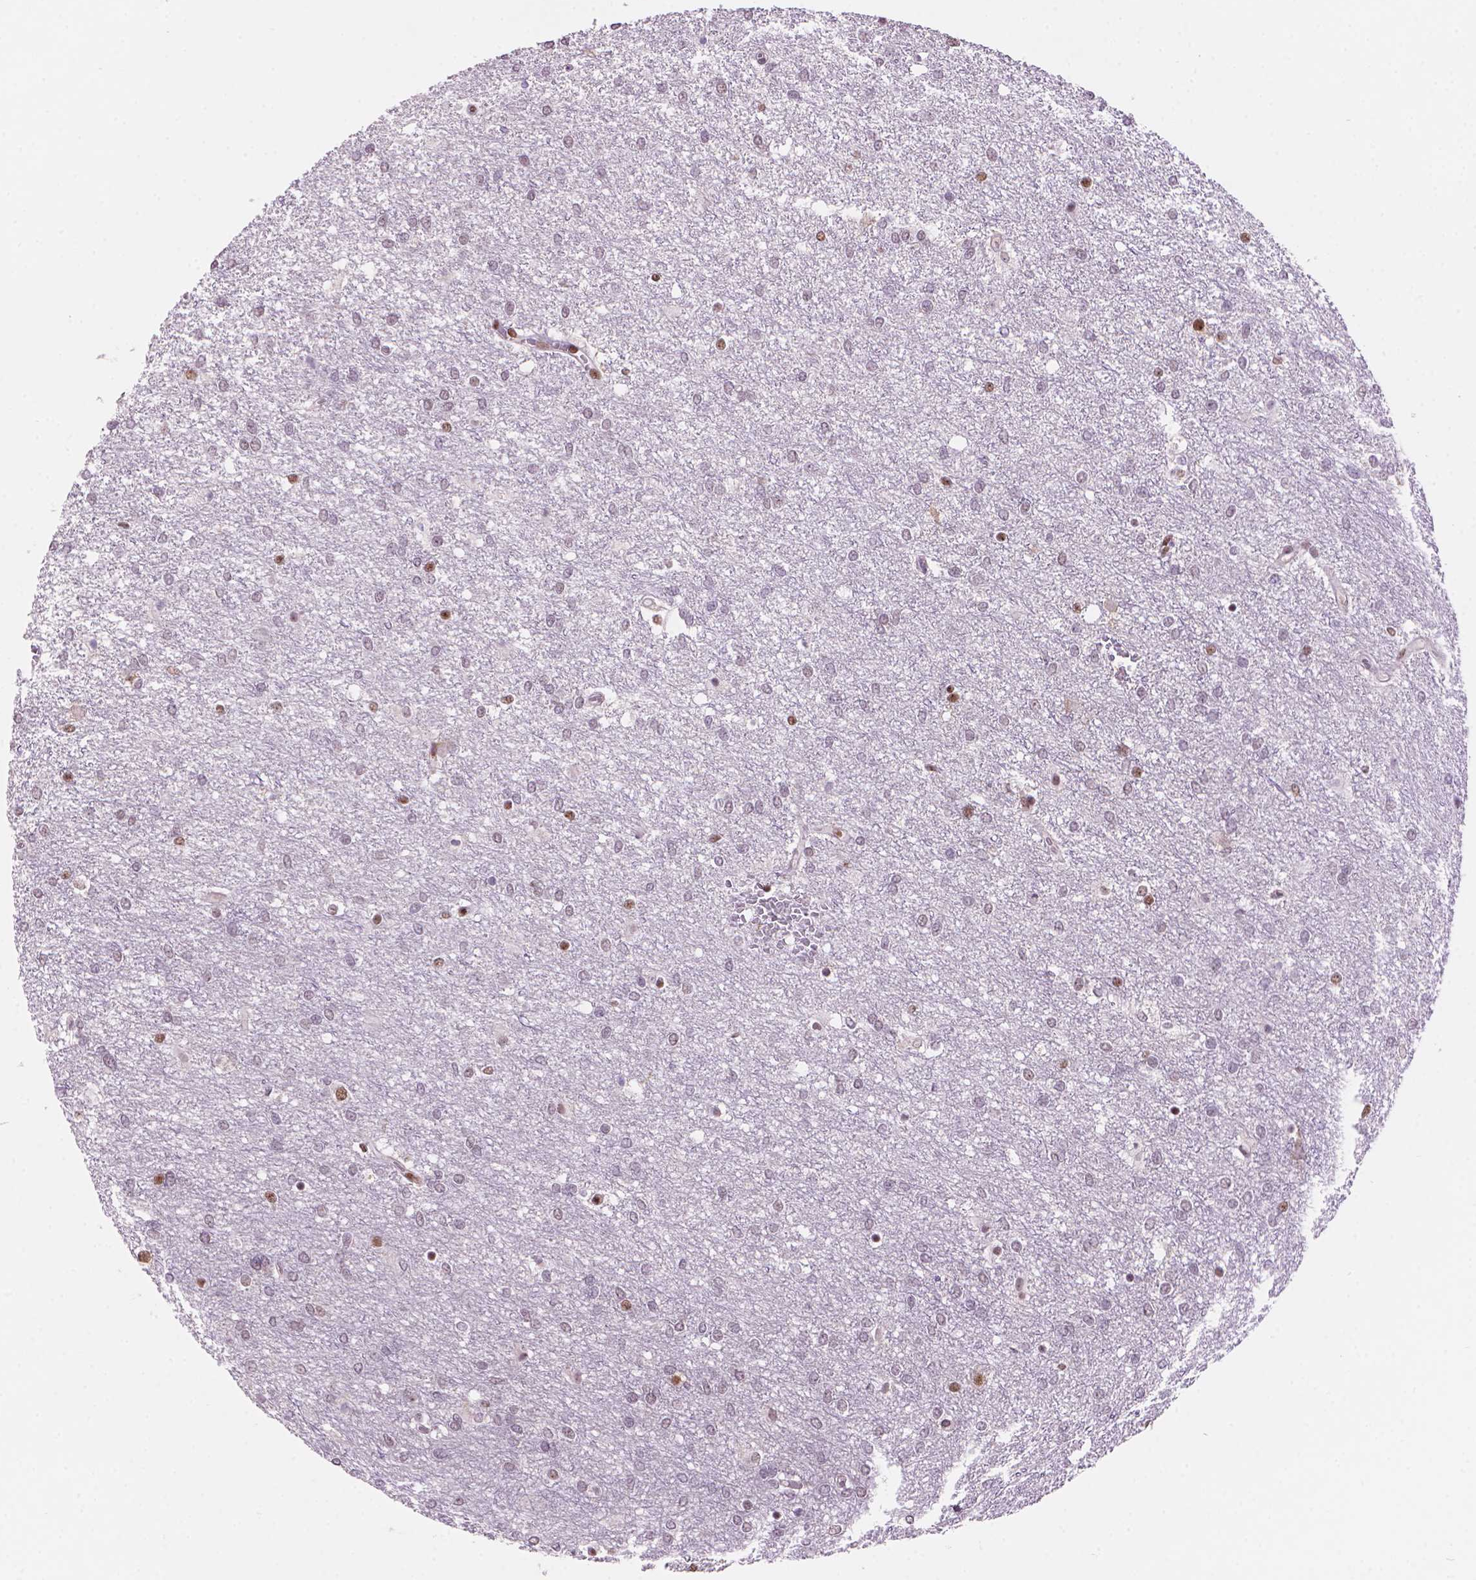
{"staining": {"intensity": "moderate", "quantity": "<25%", "location": "nuclear"}, "tissue": "glioma", "cell_type": "Tumor cells", "image_type": "cancer", "snomed": [{"axis": "morphology", "description": "Glioma, malignant, High grade"}, {"axis": "topography", "description": "Brain"}], "caption": "Malignant glioma (high-grade) tissue reveals moderate nuclear positivity in approximately <25% of tumor cells, visualized by immunohistochemistry.", "gene": "UBN1", "patient": {"sex": "female", "age": 61}}